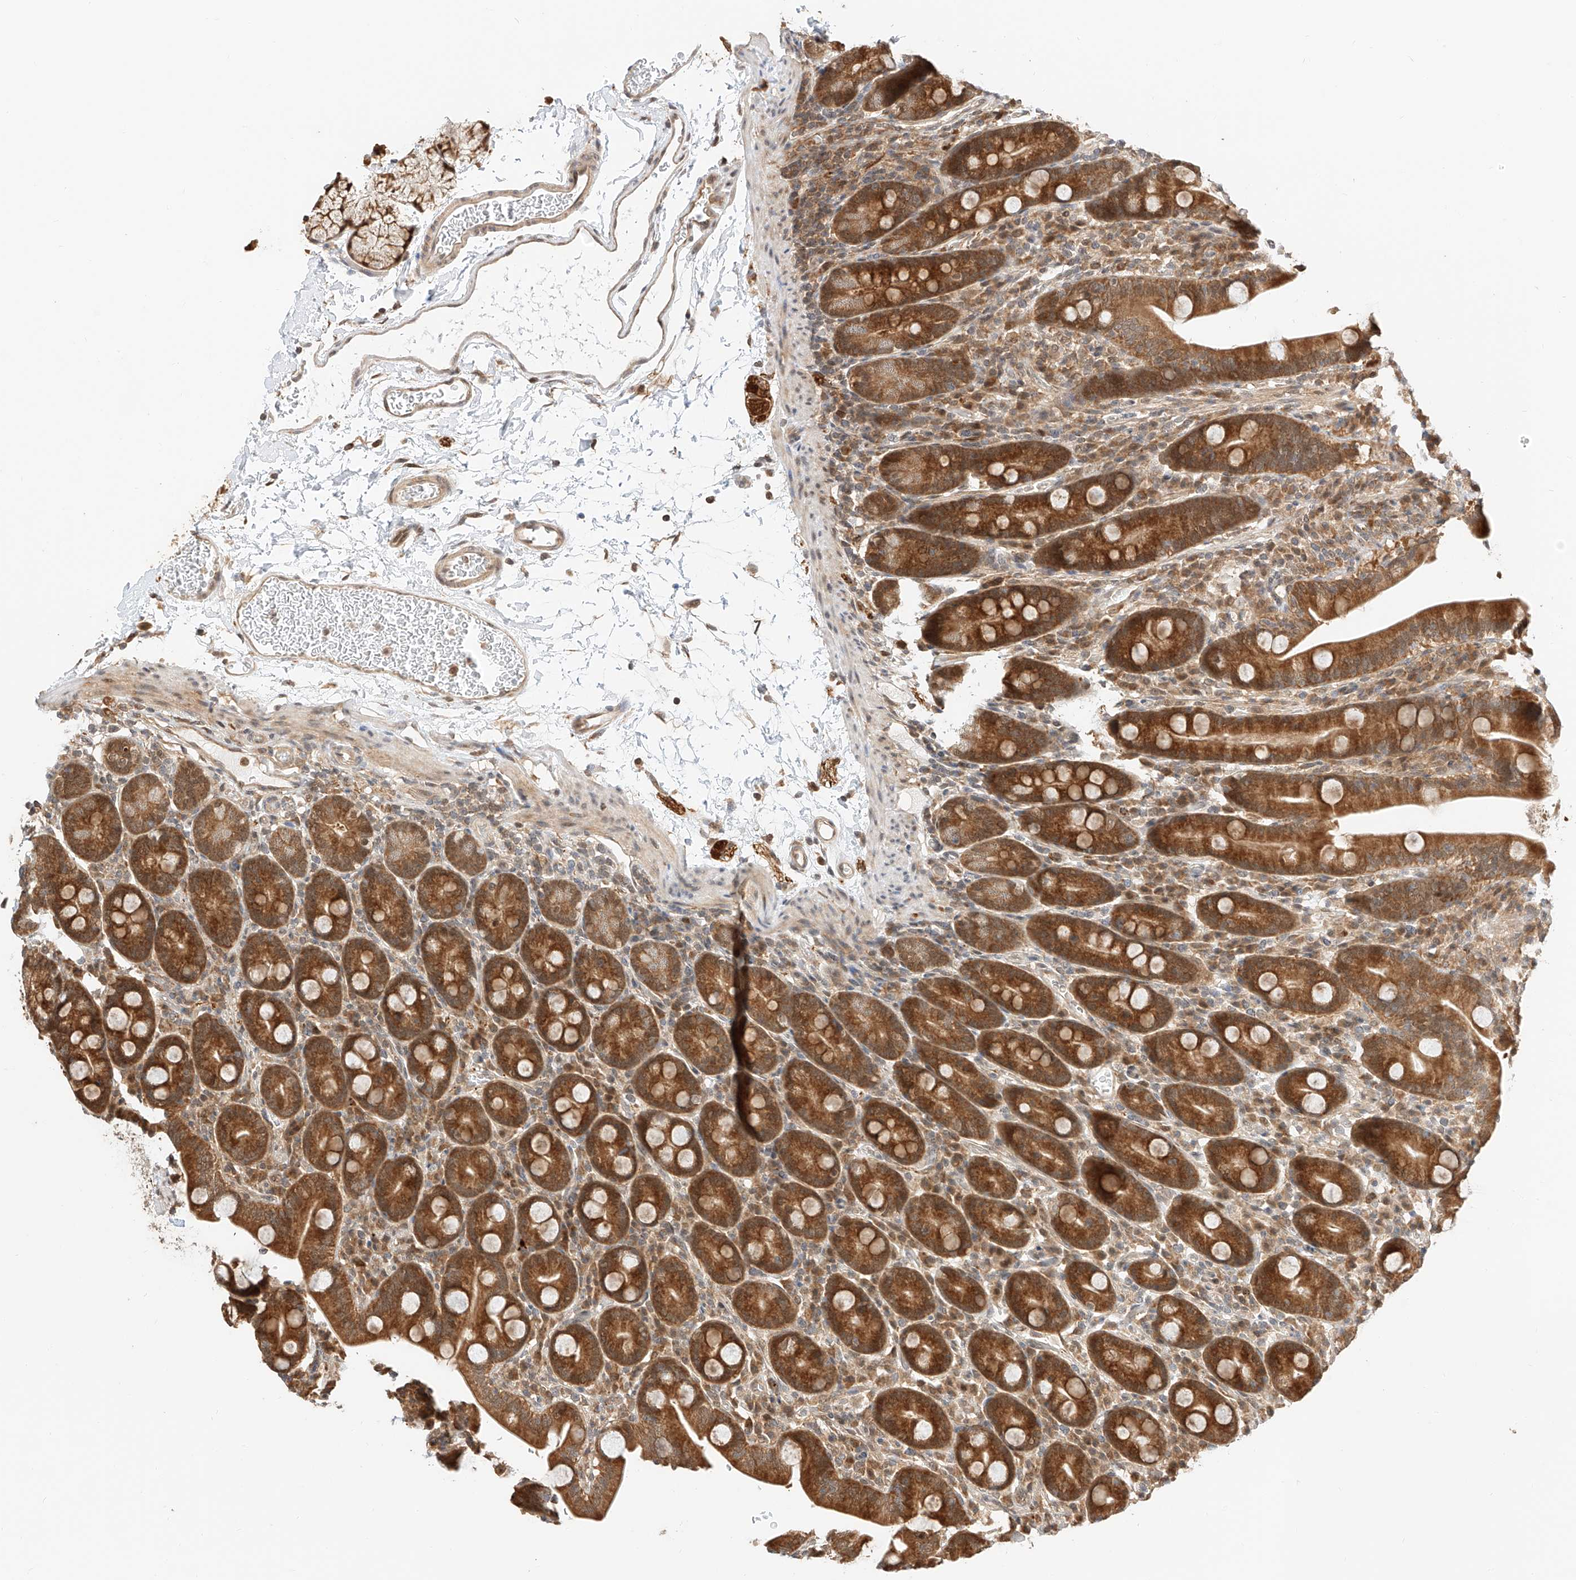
{"staining": {"intensity": "strong", "quantity": "25%-75%", "location": "cytoplasmic/membranous"}, "tissue": "duodenum", "cell_type": "Glandular cells", "image_type": "normal", "snomed": [{"axis": "morphology", "description": "Normal tissue, NOS"}, {"axis": "topography", "description": "Duodenum"}], "caption": "Glandular cells show high levels of strong cytoplasmic/membranous staining in about 25%-75% of cells in benign duodenum. The protein of interest is shown in brown color, while the nuclei are stained blue.", "gene": "EIF4H", "patient": {"sex": "male", "age": 35}}